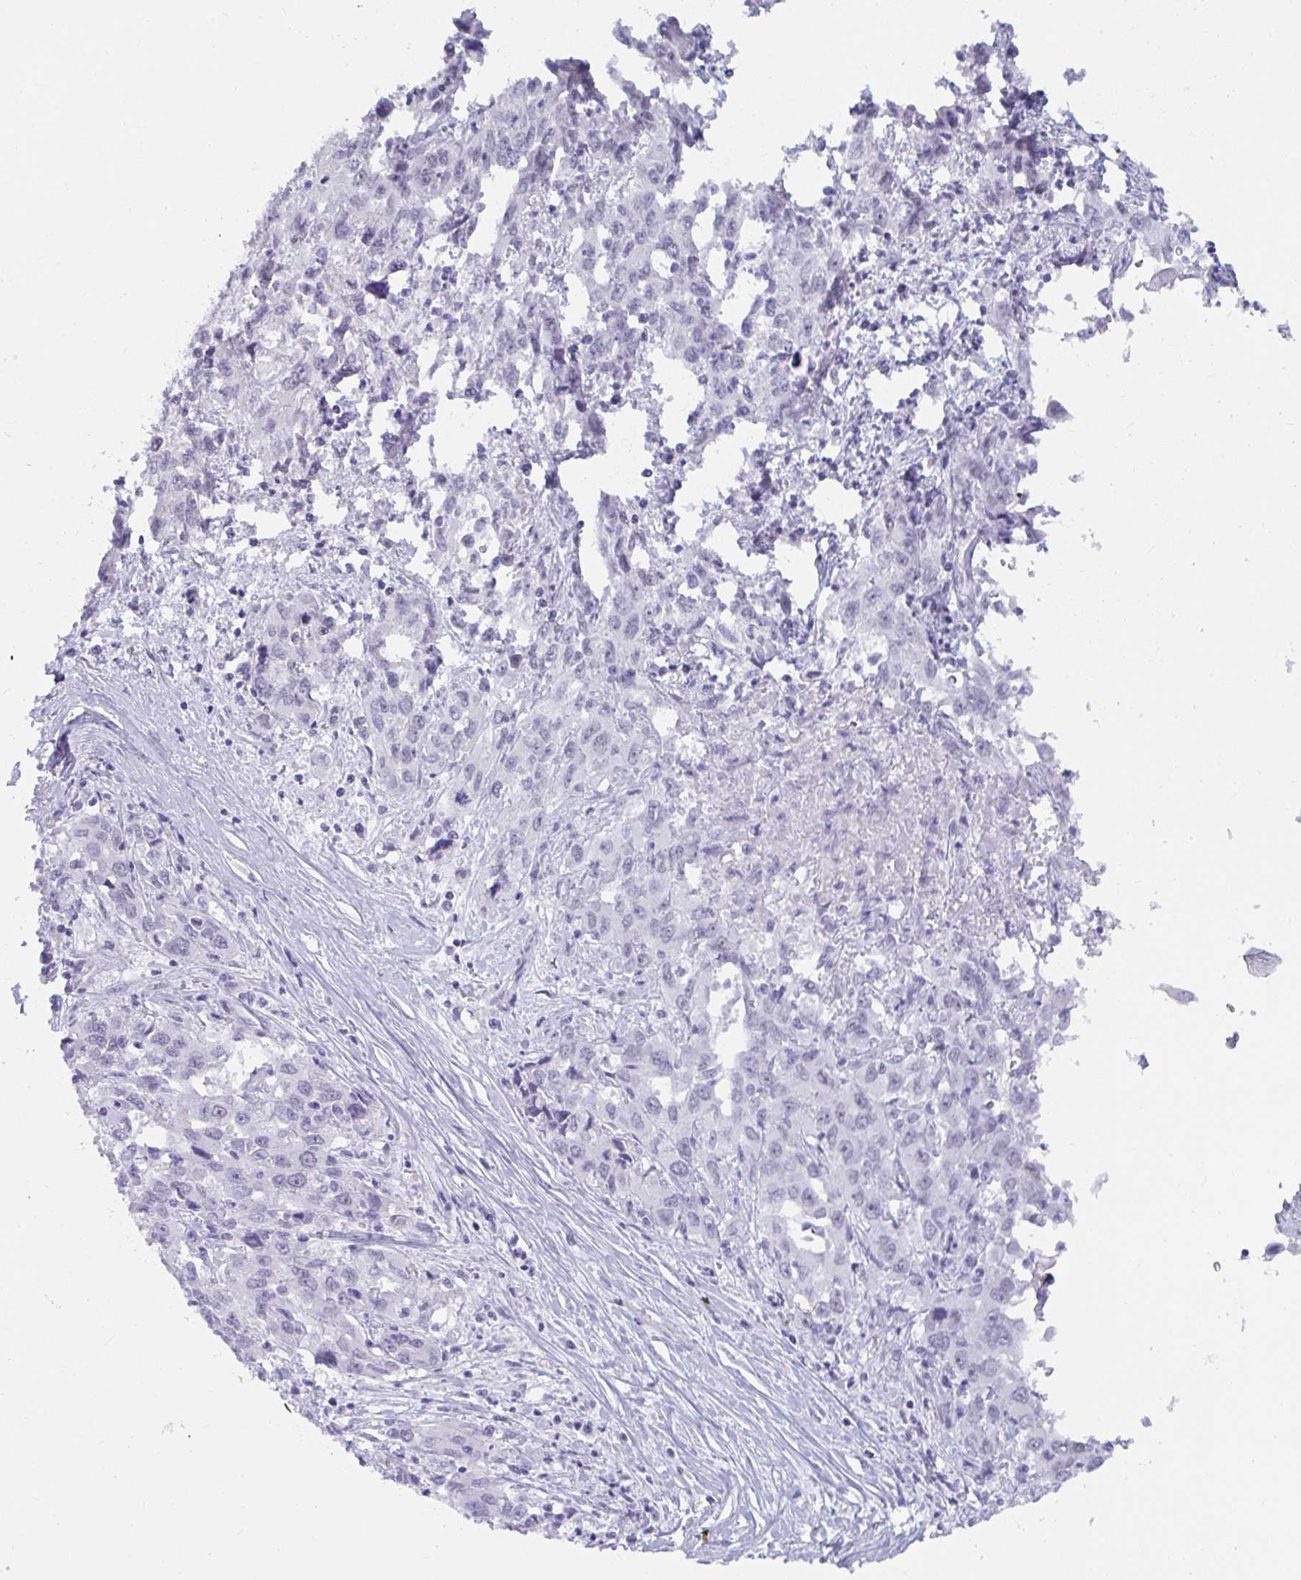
{"staining": {"intensity": "negative", "quantity": "none", "location": "none"}, "tissue": "liver cancer", "cell_type": "Tumor cells", "image_type": "cancer", "snomed": [{"axis": "morphology", "description": "Carcinoma, Hepatocellular, NOS"}, {"axis": "topography", "description": "Liver"}], "caption": "Tumor cells are negative for brown protein staining in liver hepatocellular carcinoma.", "gene": "NPY", "patient": {"sex": "male", "age": 63}}